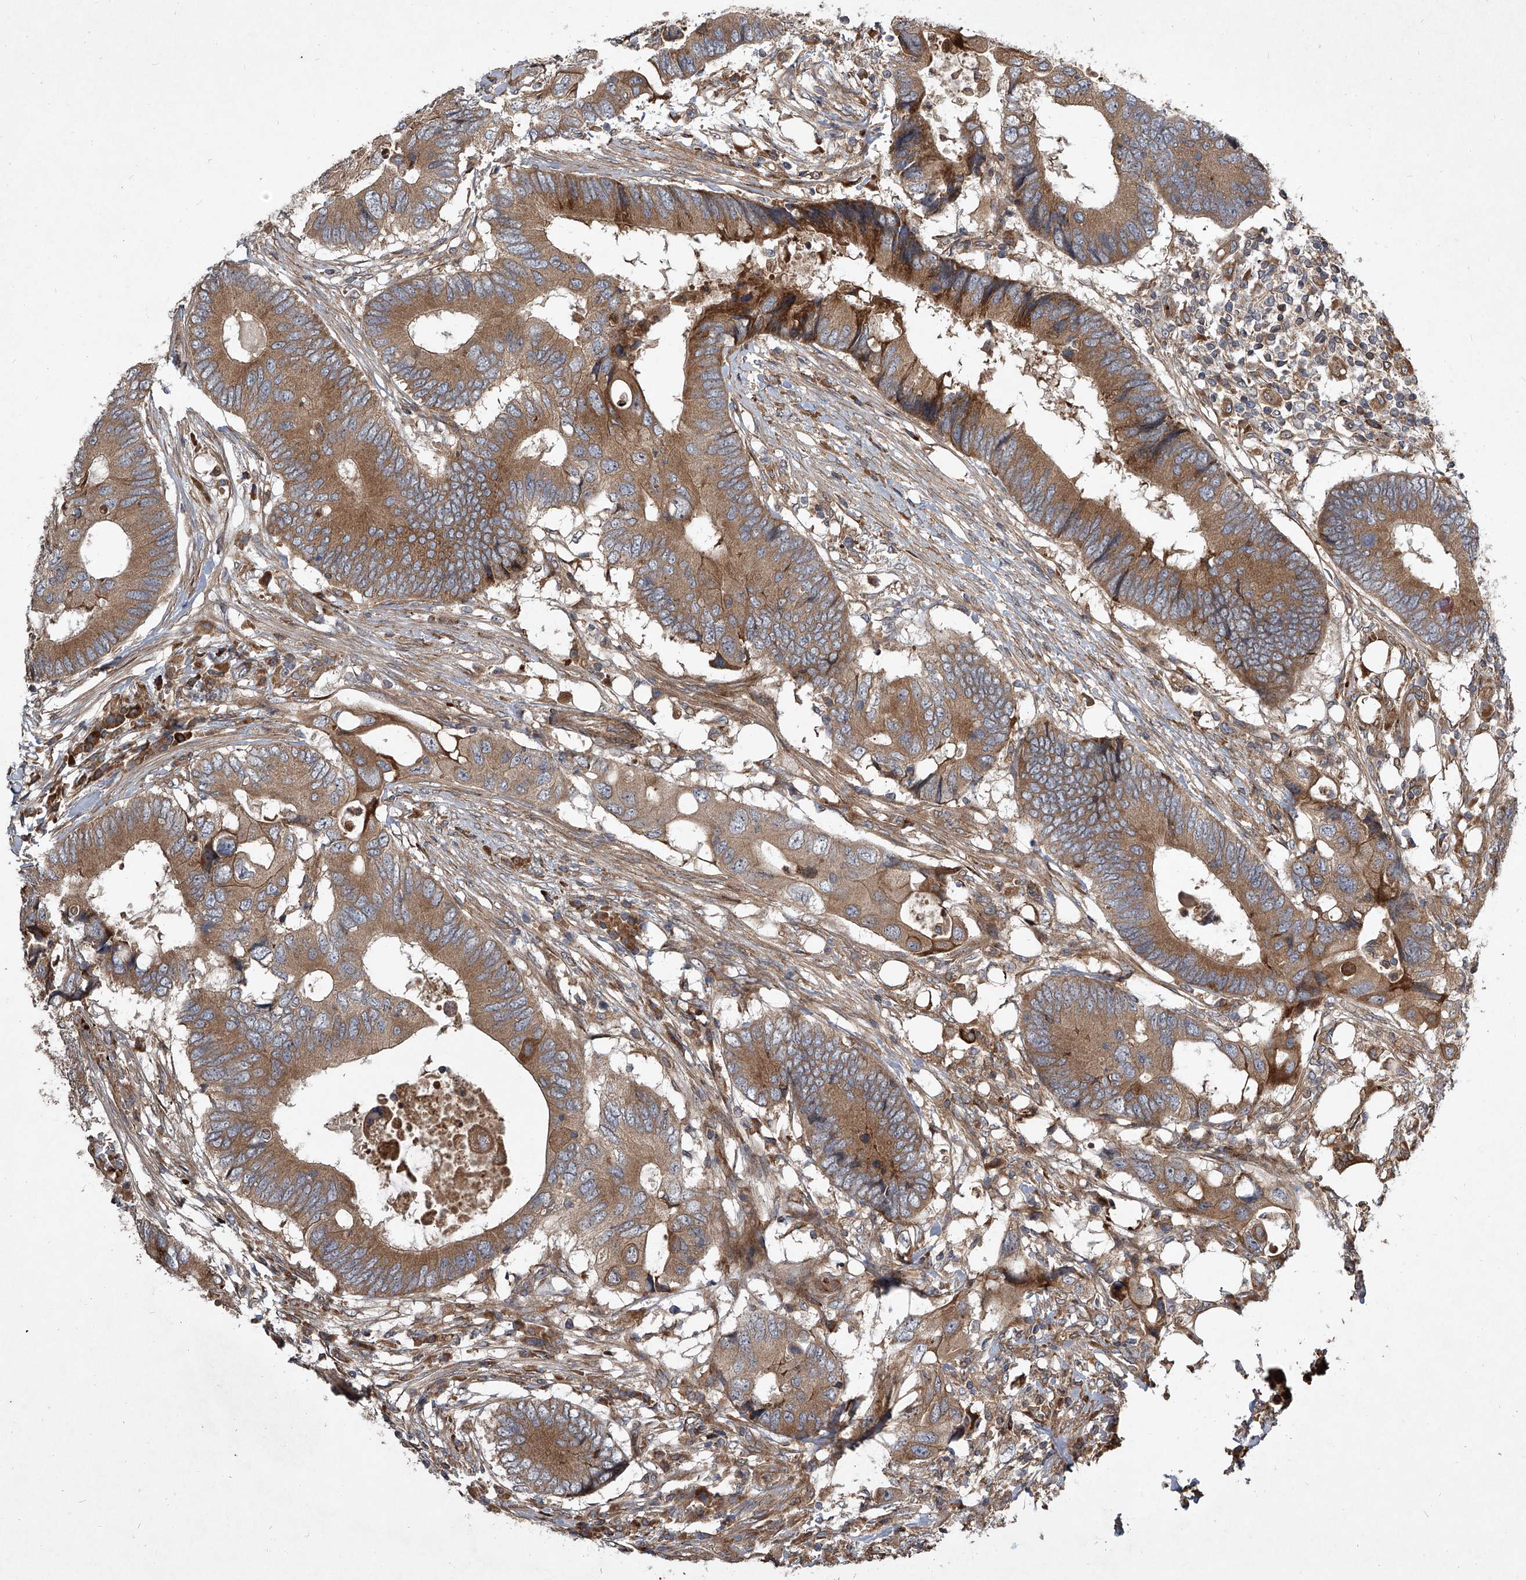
{"staining": {"intensity": "moderate", "quantity": ">75%", "location": "cytoplasmic/membranous"}, "tissue": "colorectal cancer", "cell_type": "Tumor cells", "image_type": "cancer", "snomed": [{"axis": "morphology", "description": "Adenocarcinoma, NOS"}, {"axis": "topography", "description": "Colon"}], "caption": "Moderate cytoplasmic/membranous protein staining is present in about >75% of tumor cells in colorectal adenocarcinoma.", "gene": "EVA1C", "patient": {"sex": "male", "age": 71}}